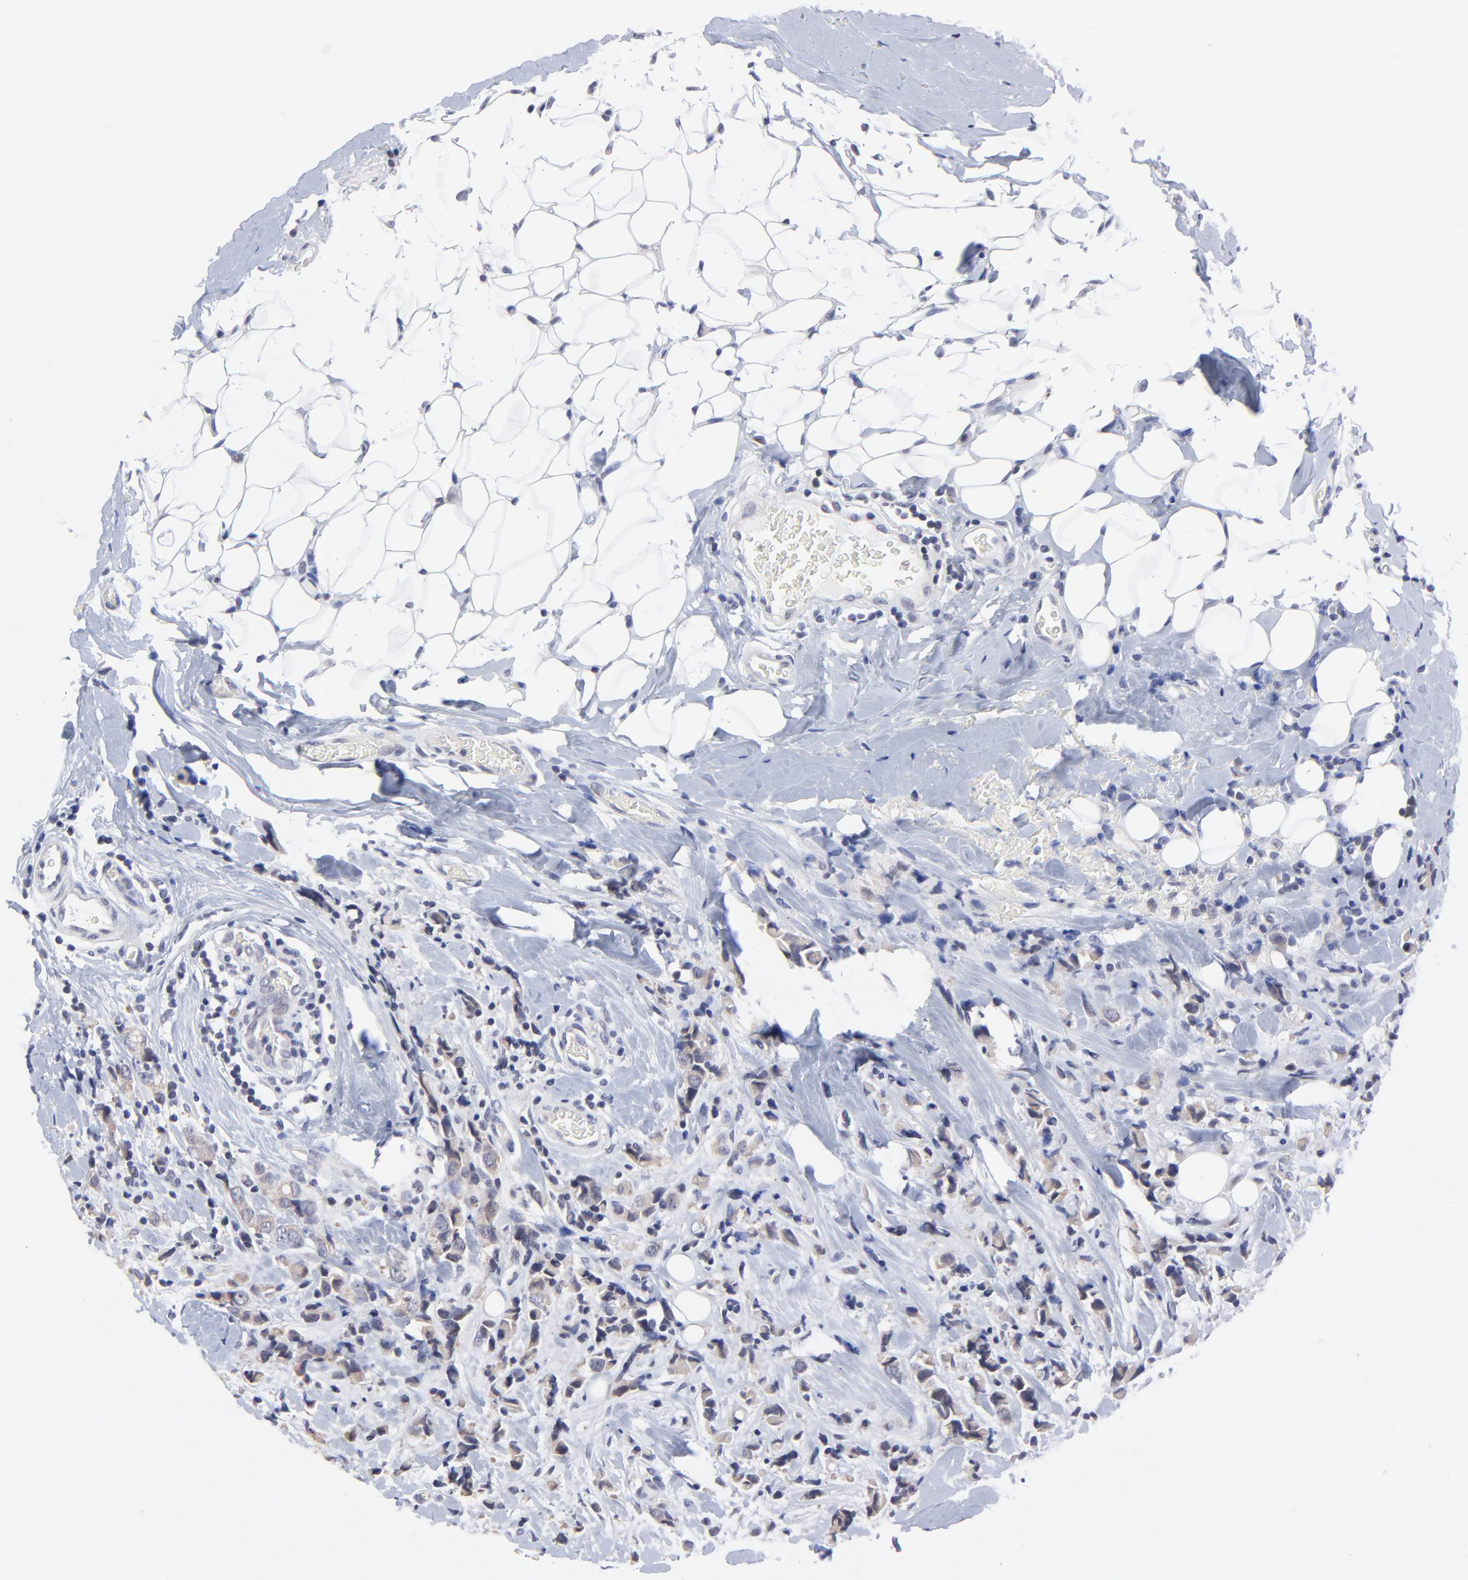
{"staining": {"intensity": "weak", "quantity": ">75%", "location": "cytoplasmic/membranous"}, "tissue": "breast cancer", "cell_type": "Tumor cells", "image_type": "cancer", "snomed": [{"axis": "morphology", "description": "Lobular carcinoma"}, {"axis": "topography", "description": "Breast"}], "caption": "Immunohistochemical staining of human lobular carcinoma (breast) shows low levels of weak cytoplasmic/membranous protein staining in approximately >75% of tumor cells. (IHC, brightfield microscopy, high magnification).", "gene": "FBXO8", "patient": {"sex": "female", "age": 57}}